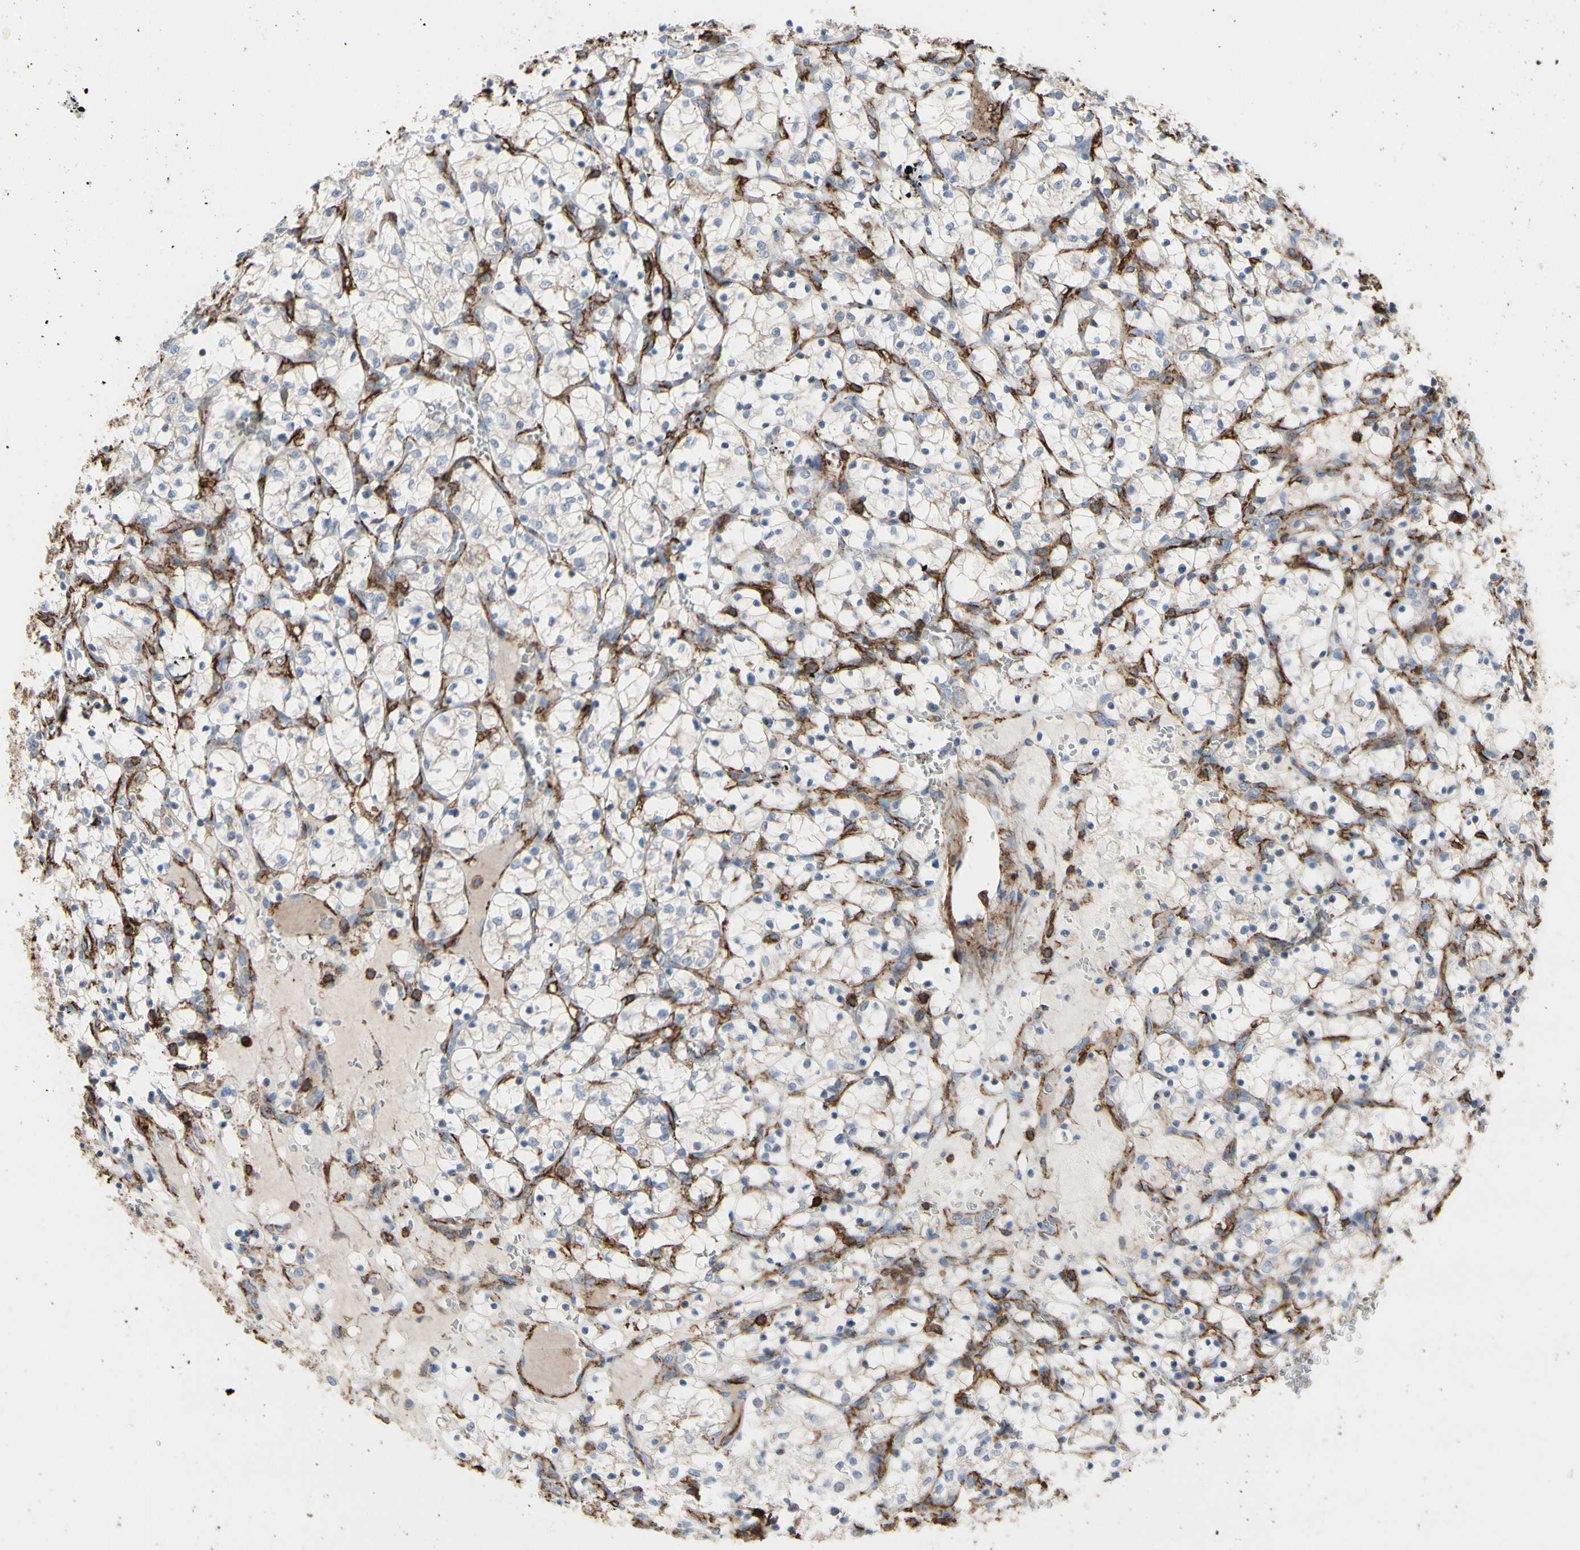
{"staining": {"intensity": "negative", "quantity": "none", "location": "none"}, "tissue": "renal cancer", "cell_type": "Tumor cells", "image_type": "cancer", "snomed": [{"axis": "morphology", "description": "Adenocarcinoma, NOS"}, {"axis": "topography", "description": "Kidney"}], "caption": "An image of adenocarcinoma (renal) stained for a protein exhibits no brown staining in tumor cells.", "gene": "ANXA6", "patient": {"sex": "female", "age": 69}}